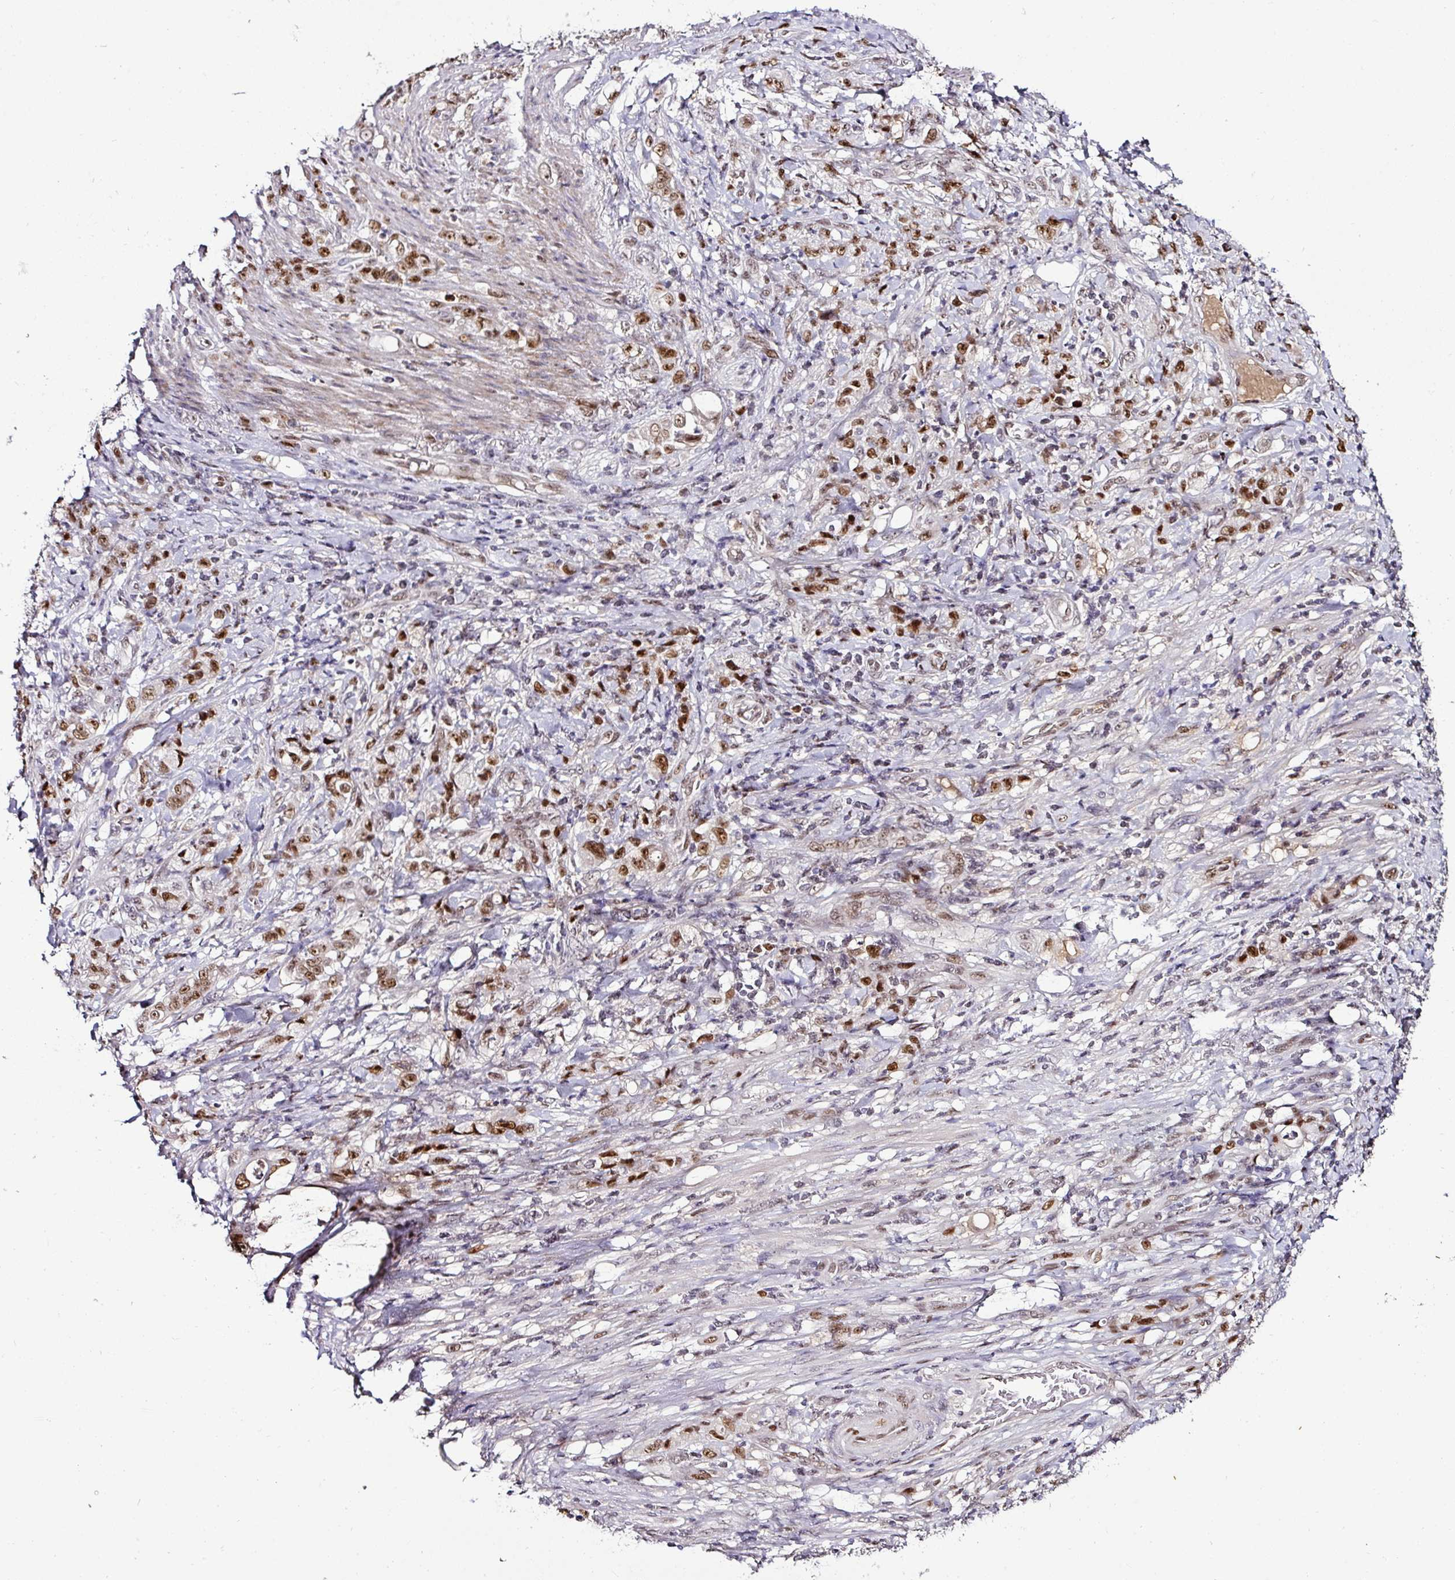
{"staining": {"intensity": "strong", "quantity": ">75%", "location": "nuclear"}, "tissue": "stomach cancer", "cell_type": "Tumor cells", "image_type": "cancer", "snomed": [{"axis": "morphology", "description": "Adenocarcinoma, NOS"}, {"axis": "topography", "description": "Stomach"}], "caption": "Strong nuclear positivity for a protein is seen in about >75% of tumor cells of stomach cancer (adenocarcinoma) using IHC.", "gene": "KLF16", "patient": {"sex": "female", "age": 79}}